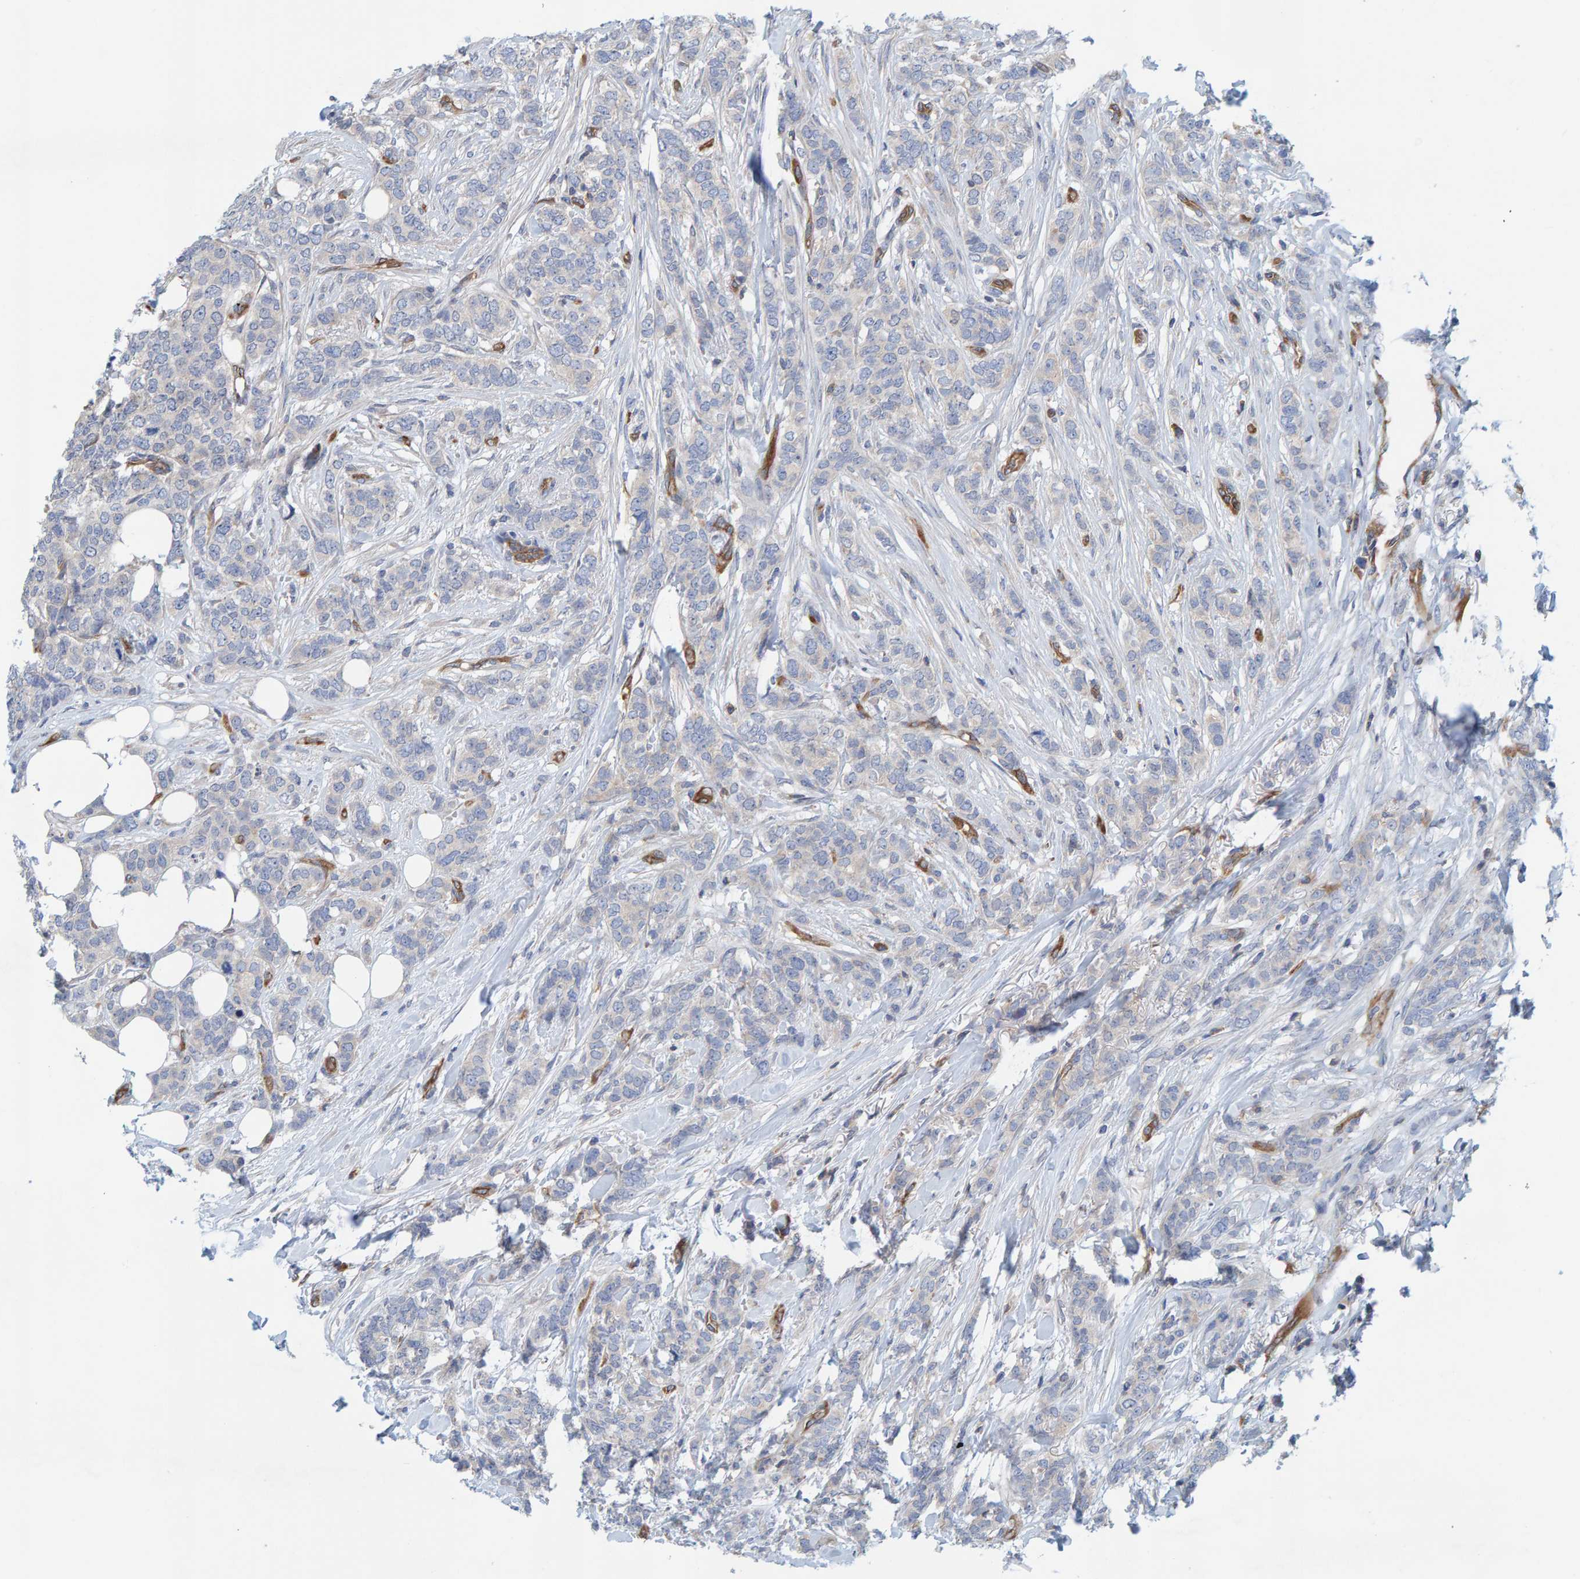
{"staining": {"intensity": "negative", "quantity": "none", "location": "none"}, "tissue": "breast cancer", "cell_type": "Tumor cells", "image_type": "cancer", "snomed": [{"axis": "morphology", "description": "Lobular carcinoma"}, {"axis": "topography", "description": "Skin"}, {"axis": "topography", "description": "Breast"}], "caption": "The IHC histopathology image has no significant positivity in tumor cells of breast cancer (lobular carcinoma) tissue.", "gene": "PRKD2", "patient": {"sex": "female", "age": 46}}